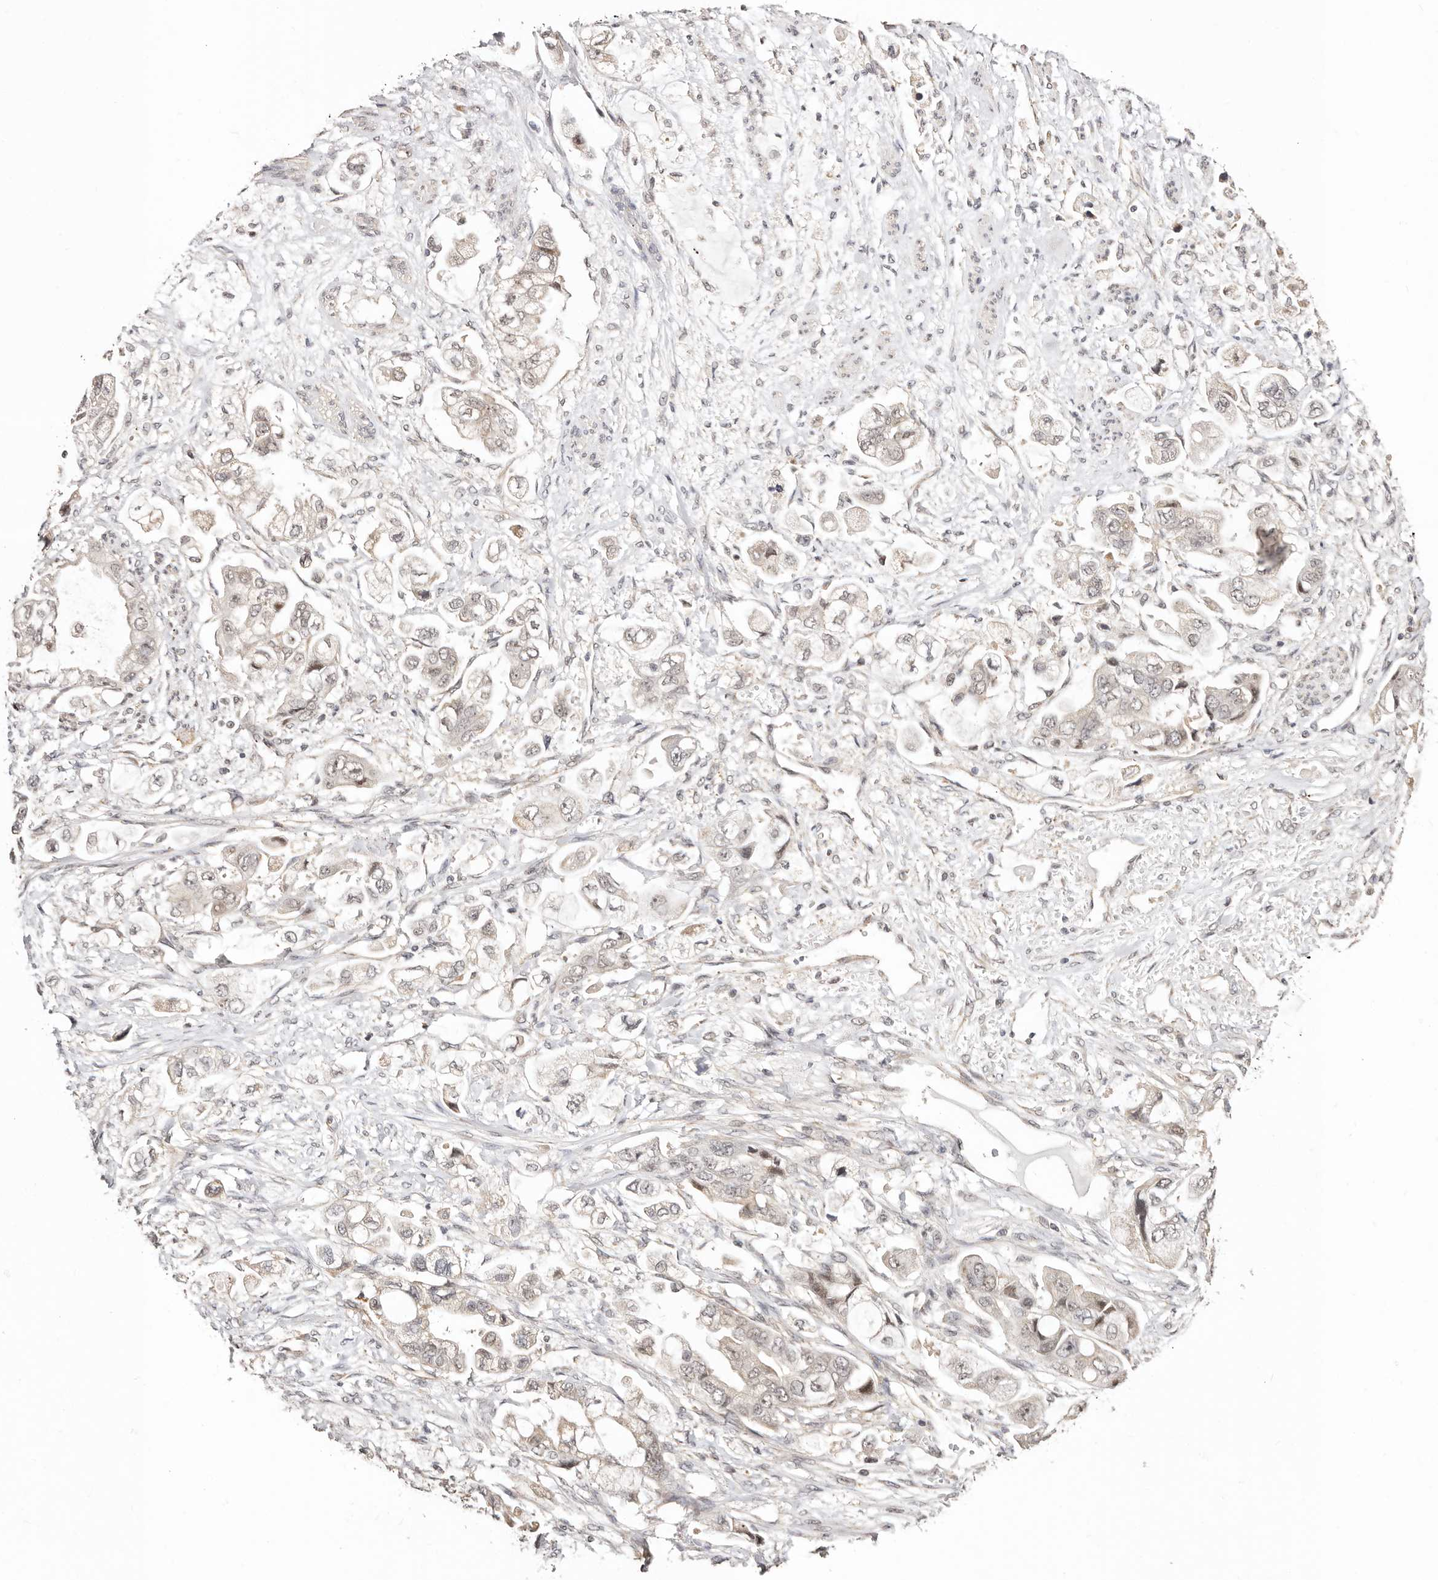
{"staining": {"intensity": "negative", "quantity": "none", "location": "none"}, "tissue": "stomach cancer", "cell_type": "Tumor cells", "image_type": "cancer", "snomed": [{"axis": "morphology", "description": "Adenocarcinoma, NOS"}, {"axis": "topography", "description": "Stomach"}], "caption": "Immunohistochemistry micrograph of adenocarcinoma (stomach) stained for a protein (brown), which exhibits no staining in tumor cells. Nuclei are stained in blue.", "gene": "CTNNBL1", "patient": {"sex": "male", "age": 62}}